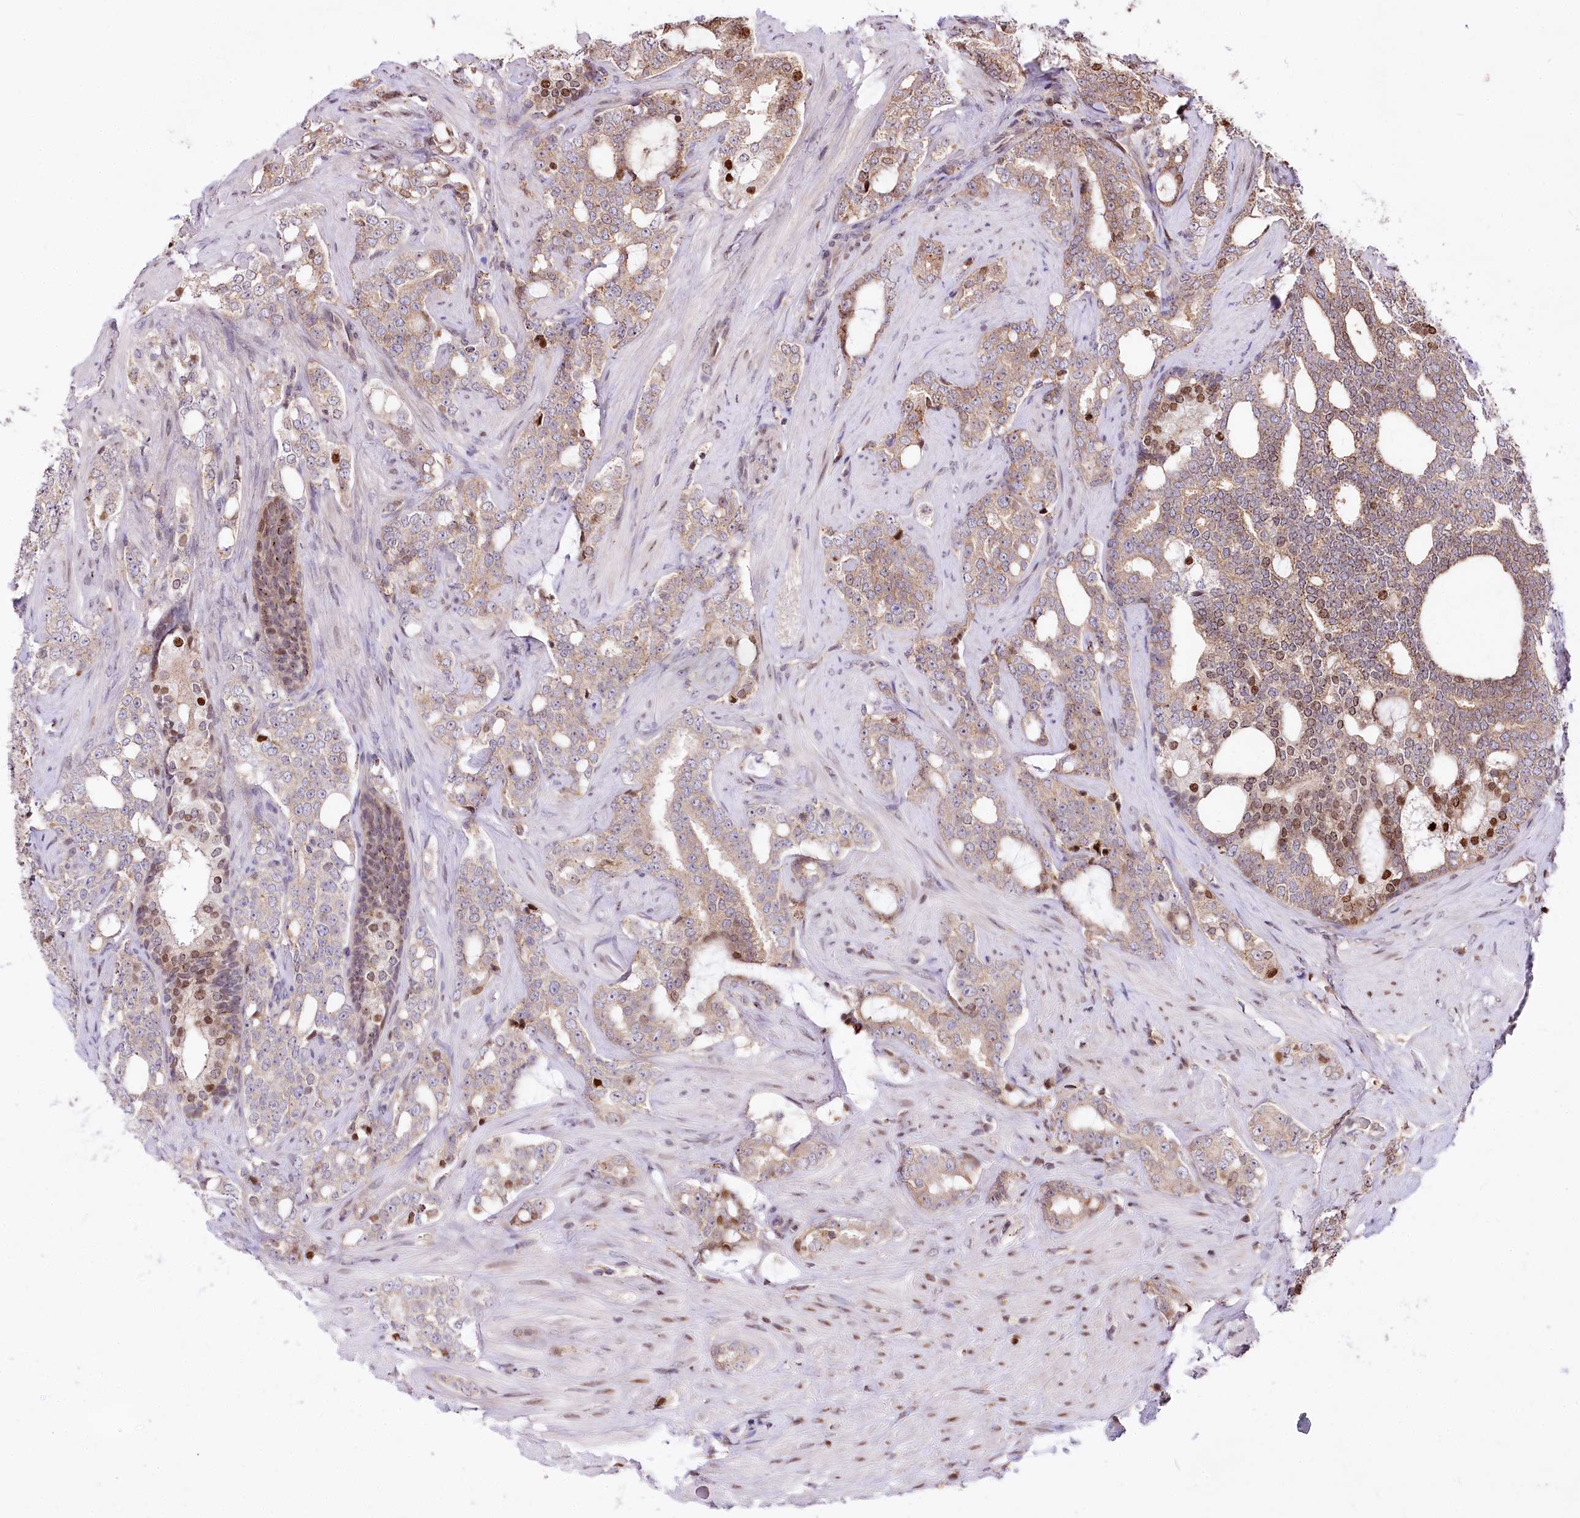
{"staining": {"intensity": "moderate", "quantity": "<25%", "location": "cytoplasmic/membranous,nuclear"}, "tissue": "prostate cancer", "cell_type": "Tumor cells", "image_type": "cancer", "snomed": [{"axis": "morphology", "description": "Adenocarcinoma, High grade"}, {"axis": "topography", "description": "Prostate"}], "caption": "Moderate cytoplasmic/membranous and nuclear protein staining is appreciated in about <25% of tumor cells in prostate cancer (high-grade adenocarcinoma).", "gene": "ZFYVE27", "patient": {"sex": "male", "age": 64}}